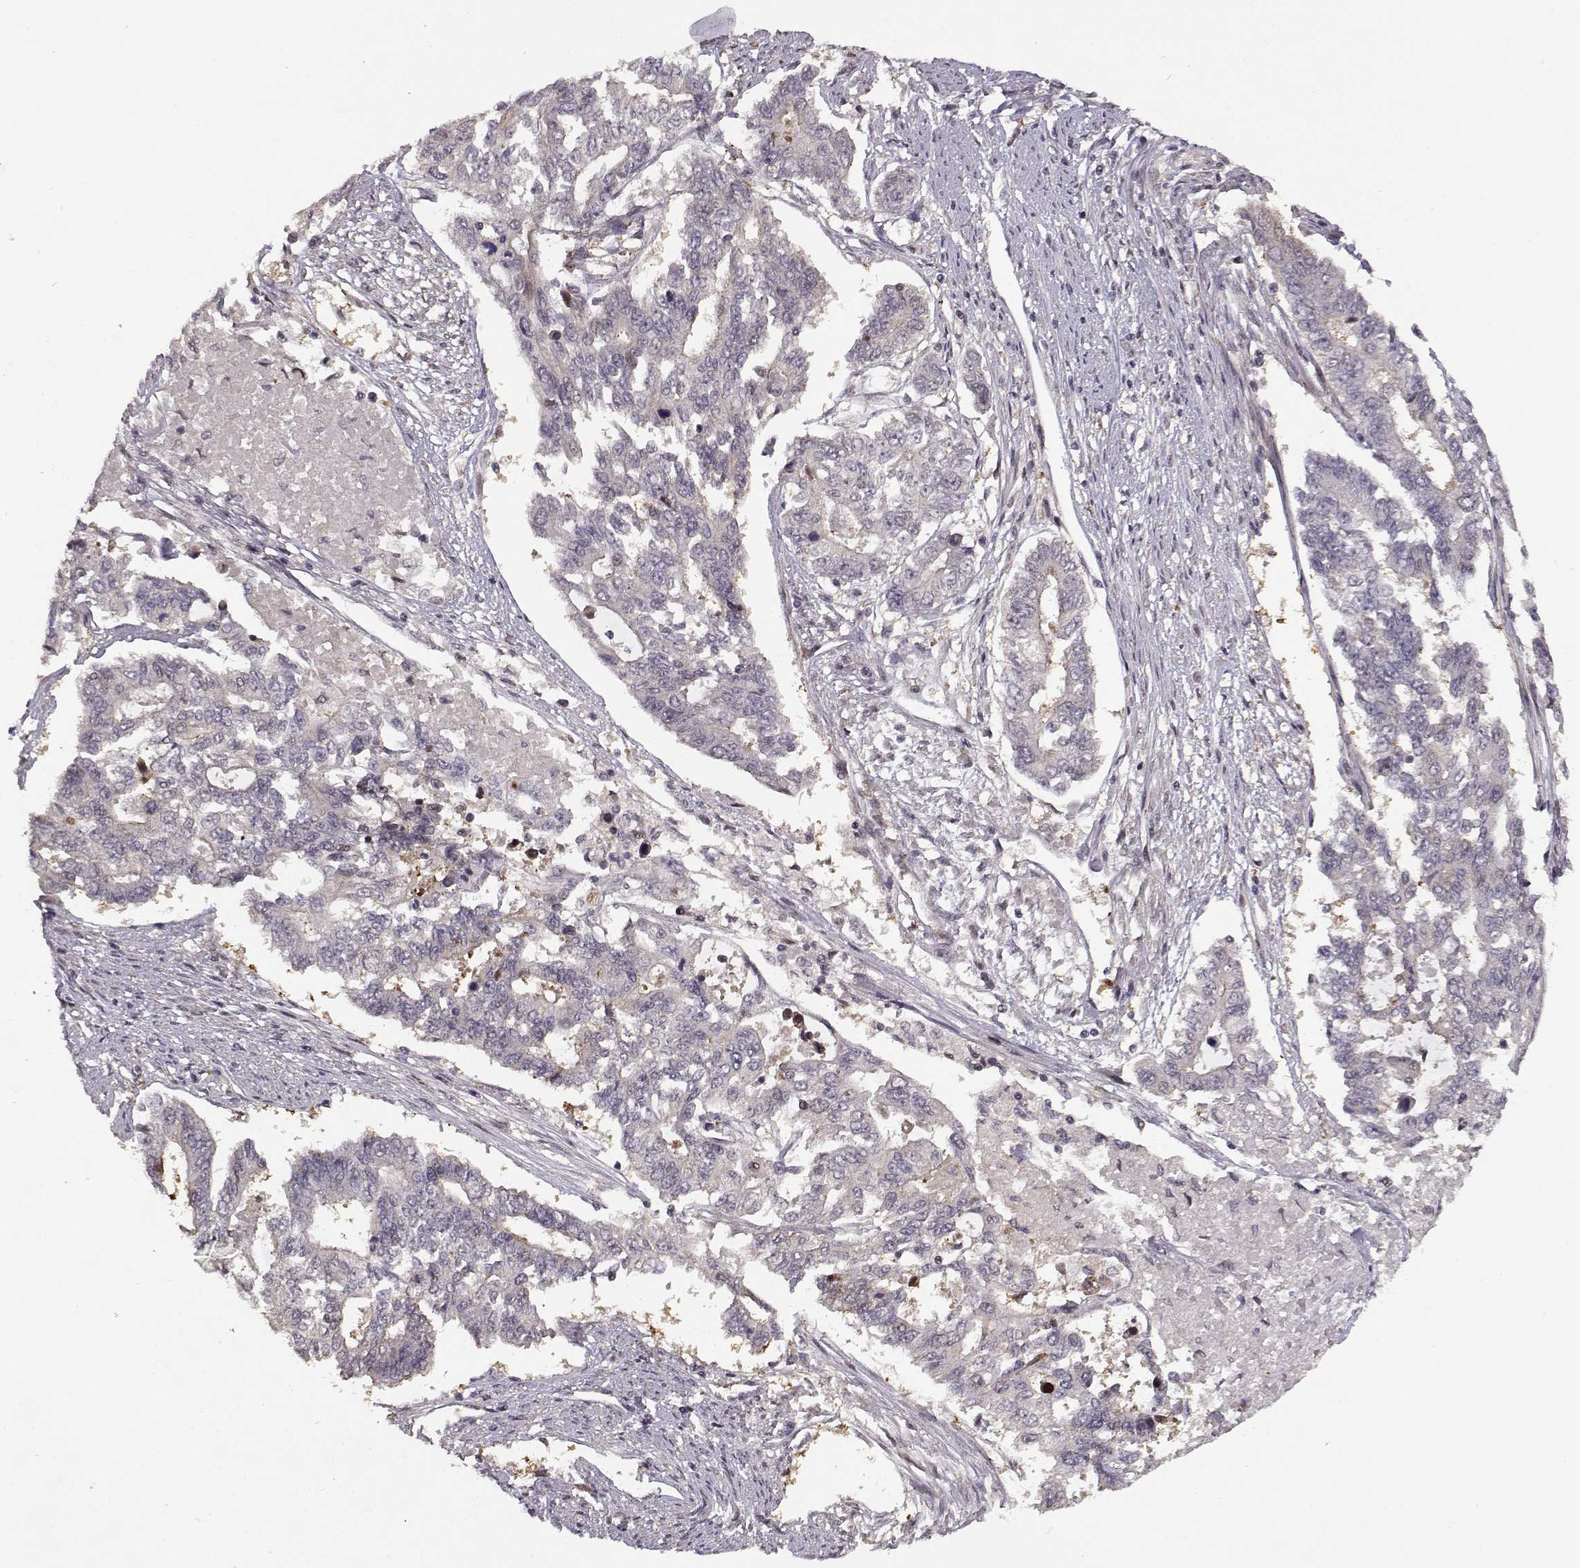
{"staining": {"intensity": "negative", "quantity": "none", "location": "none"}, "tissue": "endometrial cancer", "cell_type": "Tumor cells", "image_type": "cancer", "snomed": [{"axis": "morphology", "description": "Adenocarcinoma, NOS"}, {"axis": "topography", "description": "Uterus"}], "caption": "DAB (3,3'-diaminobenzidine) immunohistochemical staining of endometrial cancer displays no significant positivity in tumor cells. (DAB (3,3'-diaminobenzidine) immunohistochemistry visualized using brightfield microscopy, high magnification).", "gene": "RGS9BP", "patient": {"sex": "female", "age": 59}}